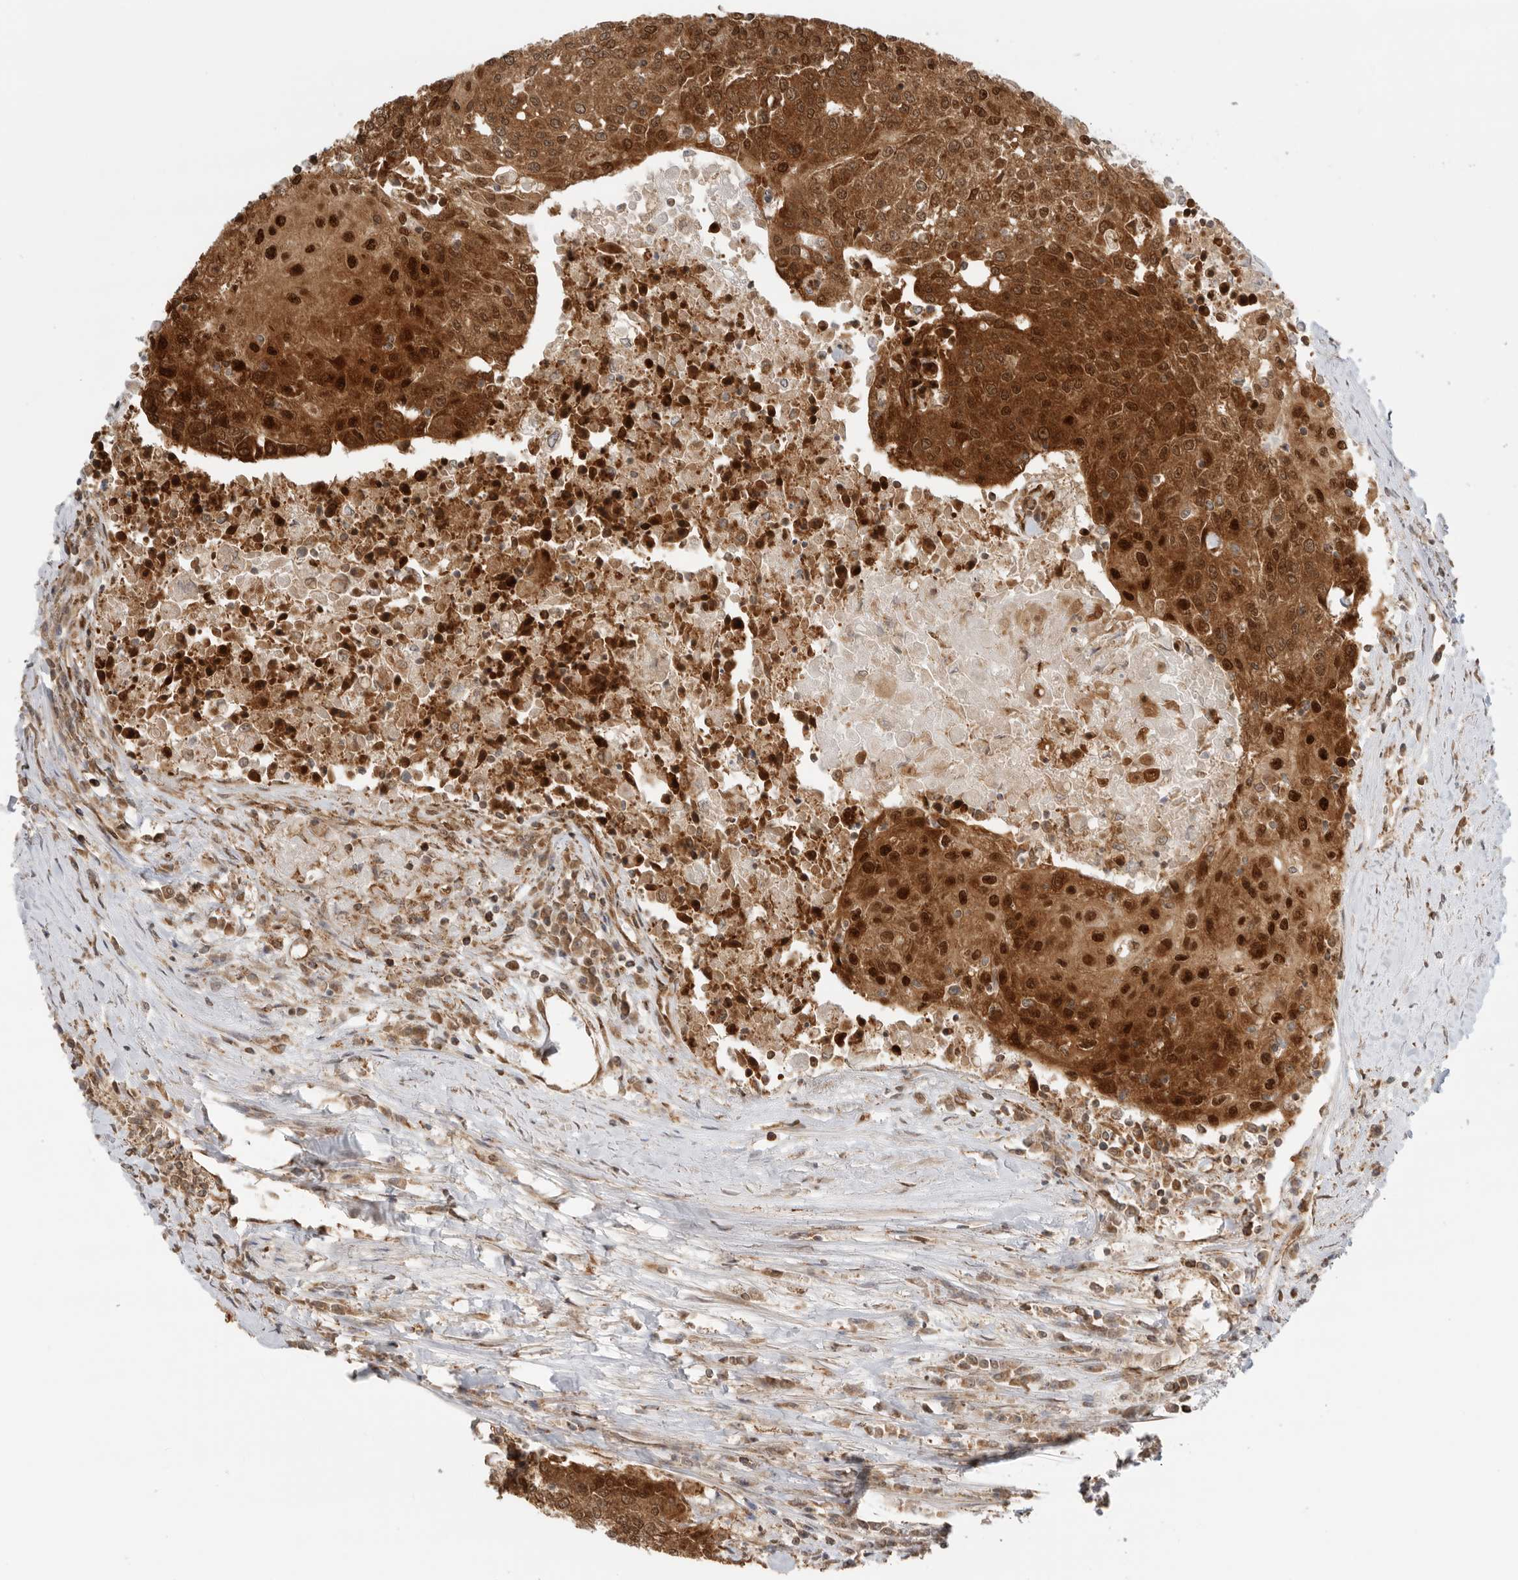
{"staining": {"intensity": "strong", "quantity": ">75%", "location": "cytoplasmic/membranous,nuclear"}, "tissue": "urothelial cancer", "cell_type": "Tumor cells", "image_type": "cancer", "snomed": [{"axis": "morphology", "description": "Urothelial carcinoma, High grade"}, {"axis": "topography", "description": "Urinary bladder"}], "caption": "IHC image of urothelial carcinoma (high-grade) stained for a protein (brown), which shows high levels of strong cytoplasmic/membranous and nuclear staining in about >75% of tumor cells.", "gene": "DCAF8", "patient": {"sex": "female", "age": 85}}